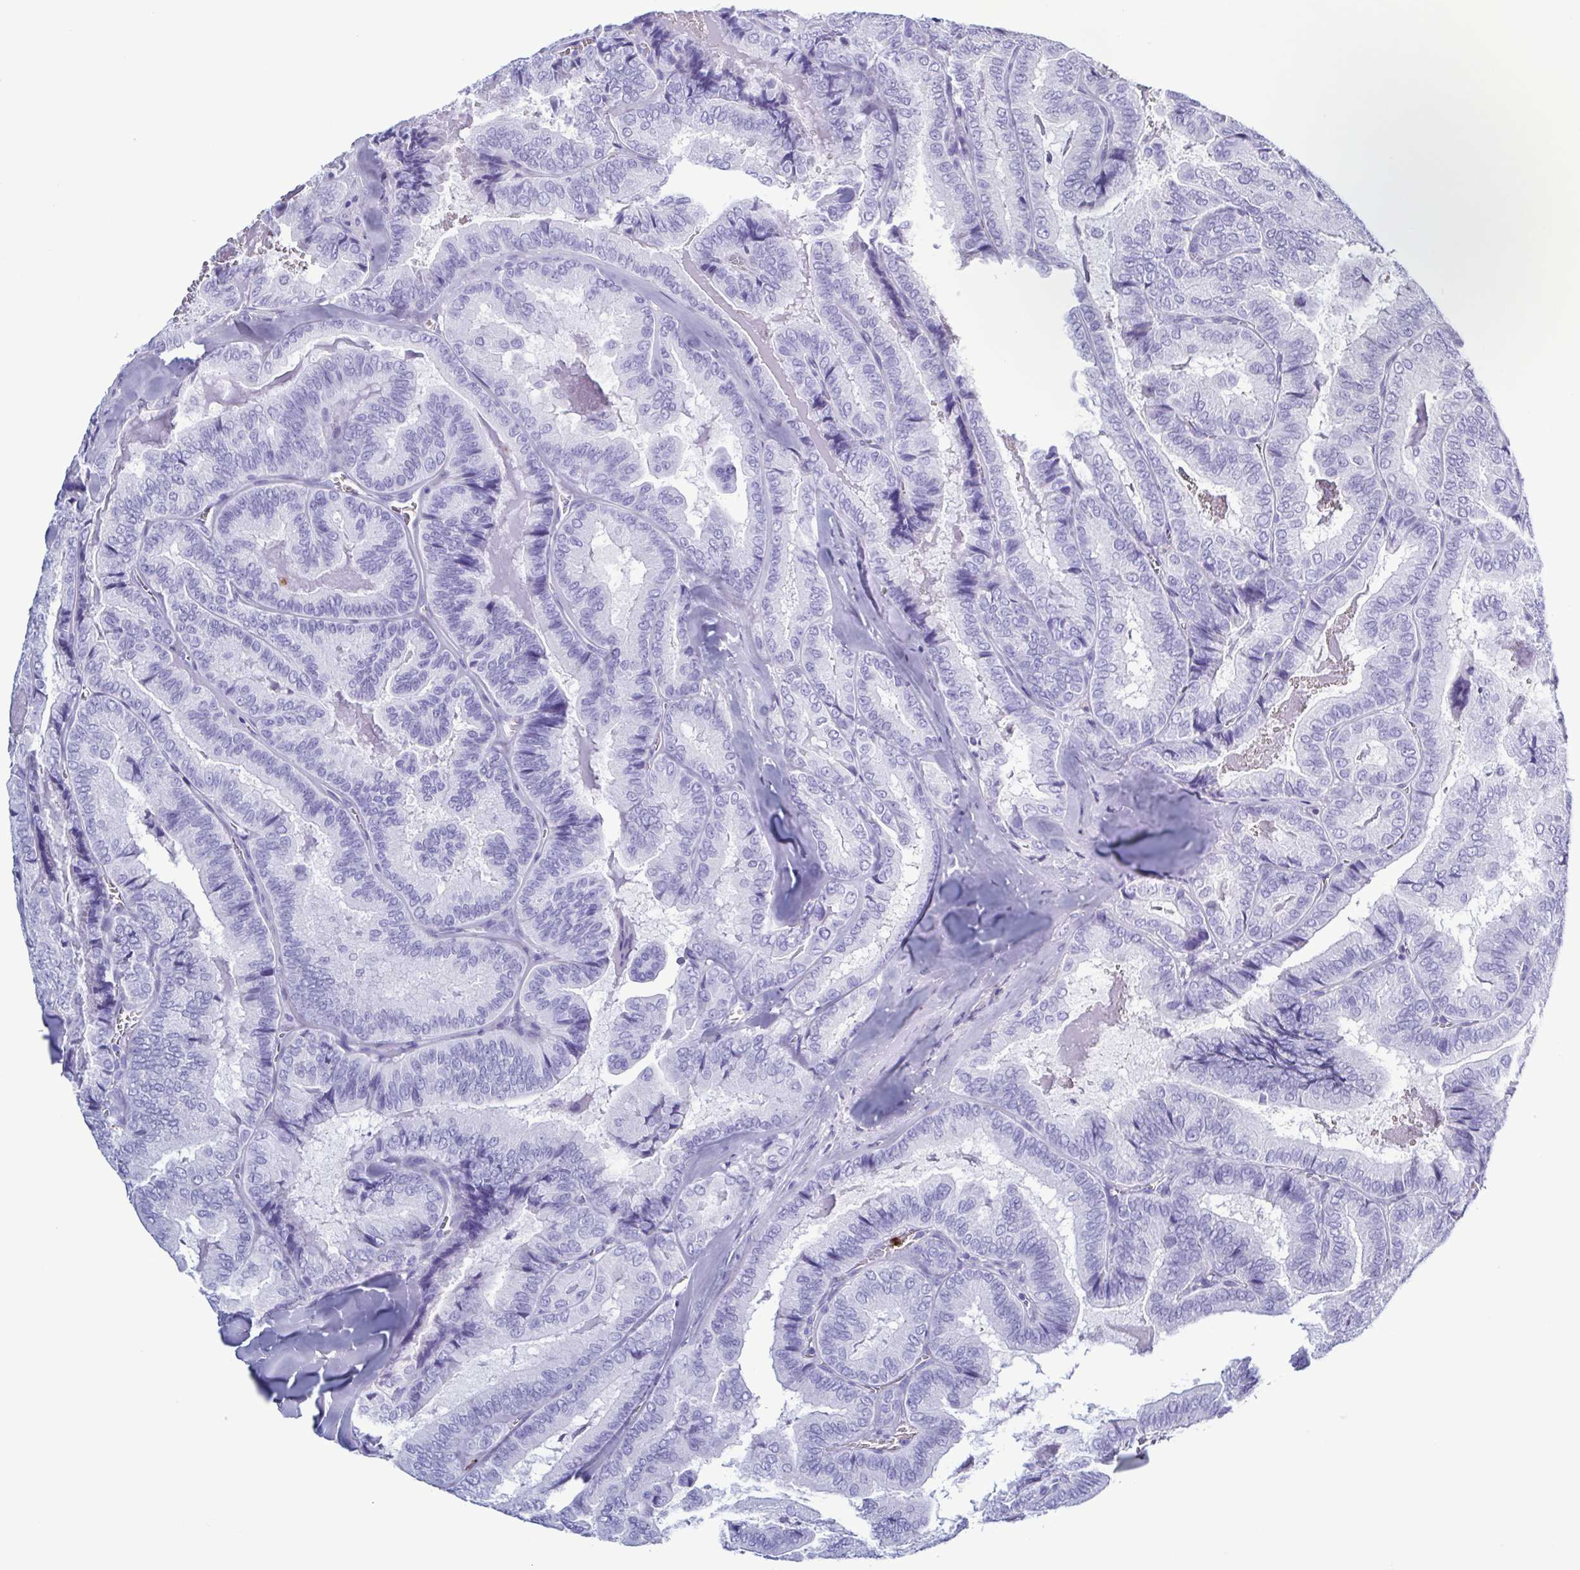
{"staining": {"intensity": "negative", "quantity": "none", "location": "none"}, "tissue": "thyroid cancer", "cell_type": "Tumor cells", "image_type": "cancer", "snomed": [{"axis": "morphology", "description": "Papillary adenocarcinoma, NOS"}, {"axis": "topography", "description": "Thyroid gland"}], "caption": "This is an immunohistochemistry (IHC) image of human thyroid cancer. There is no positivity in tumor cells.", "gene": "LTF", "patient": {"sex": "female", "age": 75}}